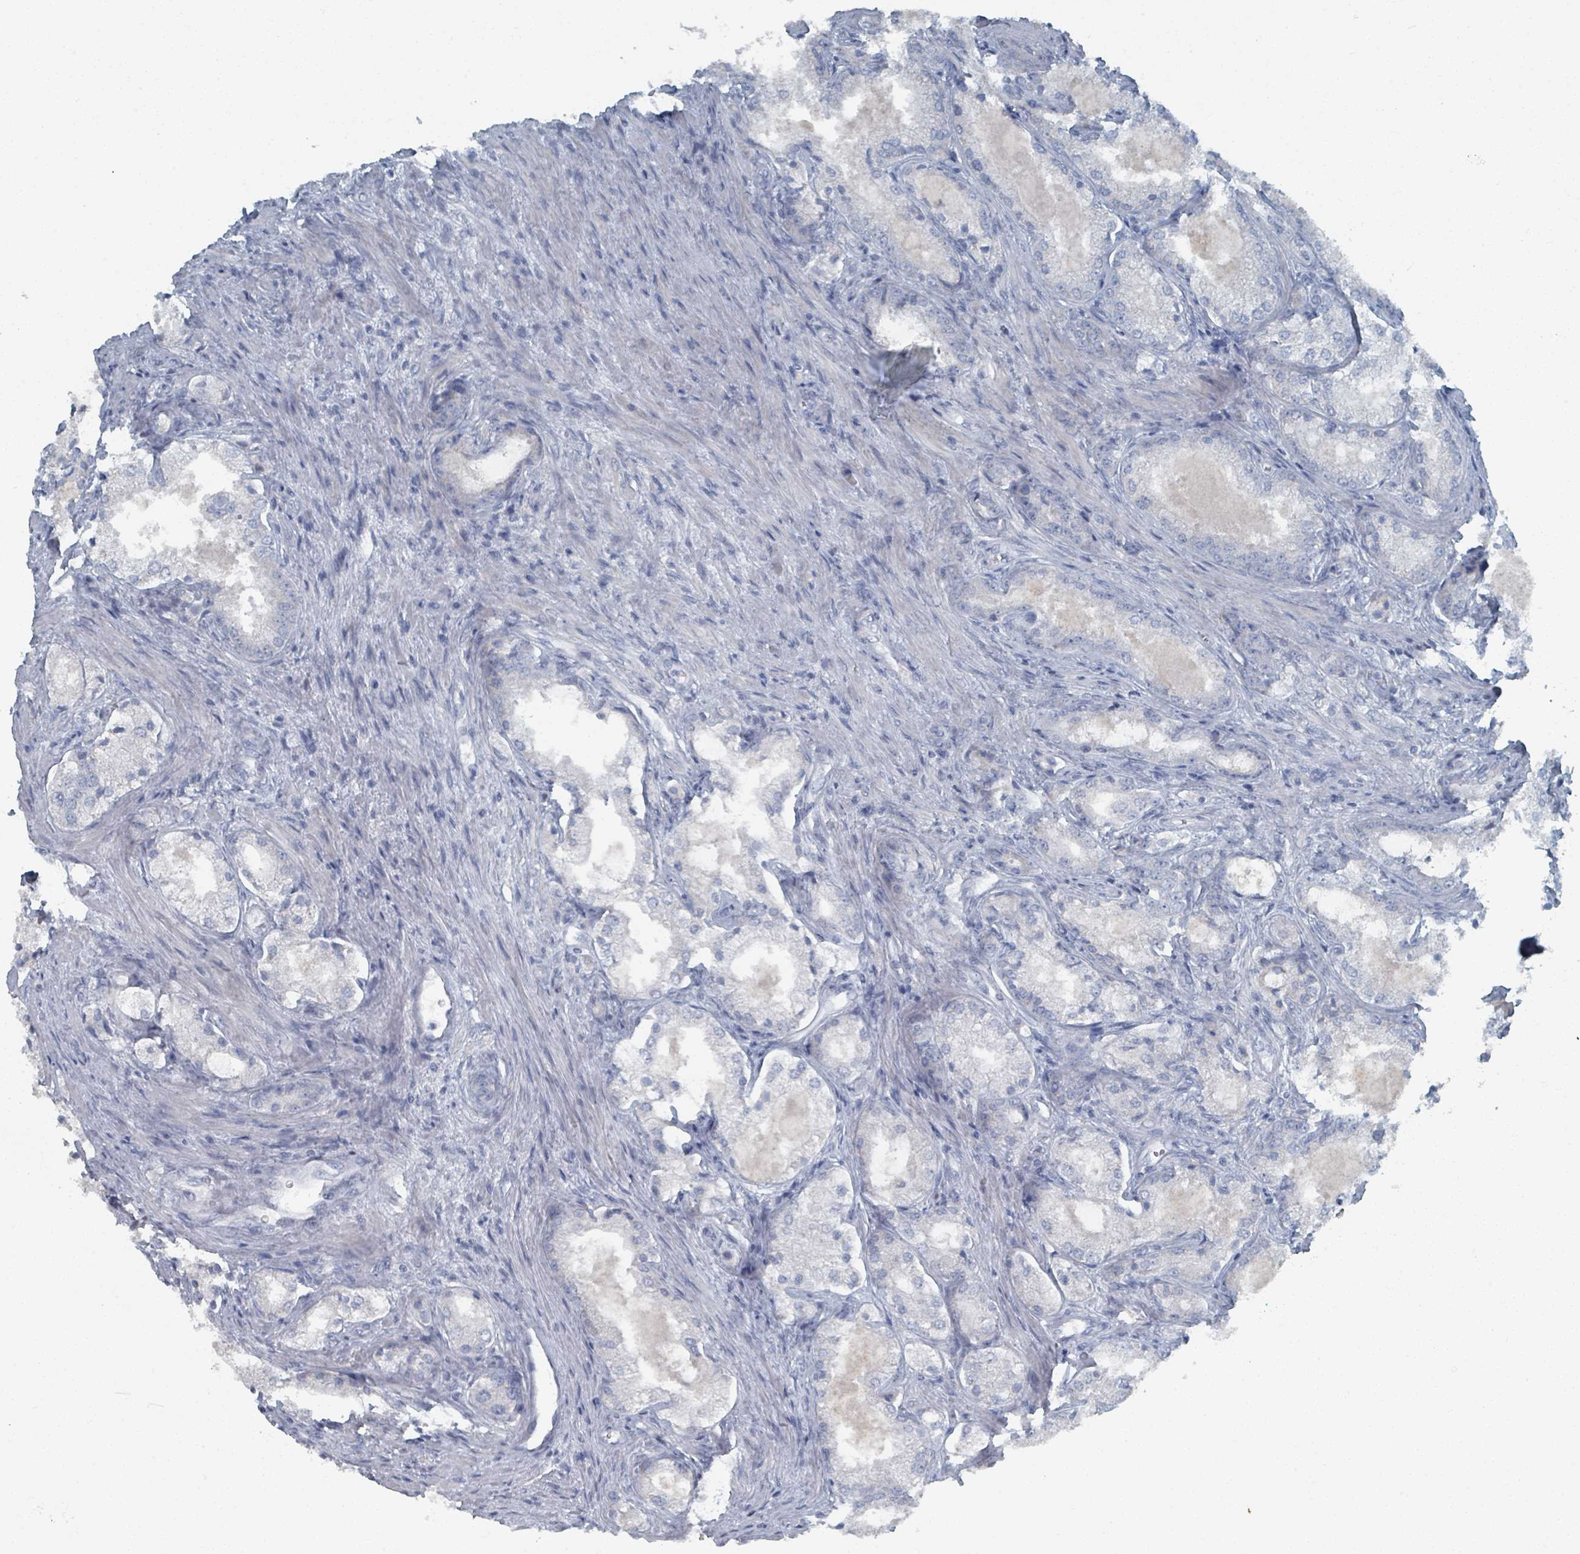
{"staining": {"intensity": "negative", "quantity": "none", "location": "none"}, "tissue": "prostate cancer", "cell_type": "Tumor cells", "image_type": "cancer", "snomed": [{"axis": "morphology", "description": "Adenocarcinoma, Low grade"}, {"axis": "topography", "description": "Prostate"}], "caption": "This is a photomicrograph of IHC staining of prostate adenocarcinoma (low-grade), which shows no expression in tumor cells.", "gene": "GAMT", "patient": {"sex": "male", "age": 68}}